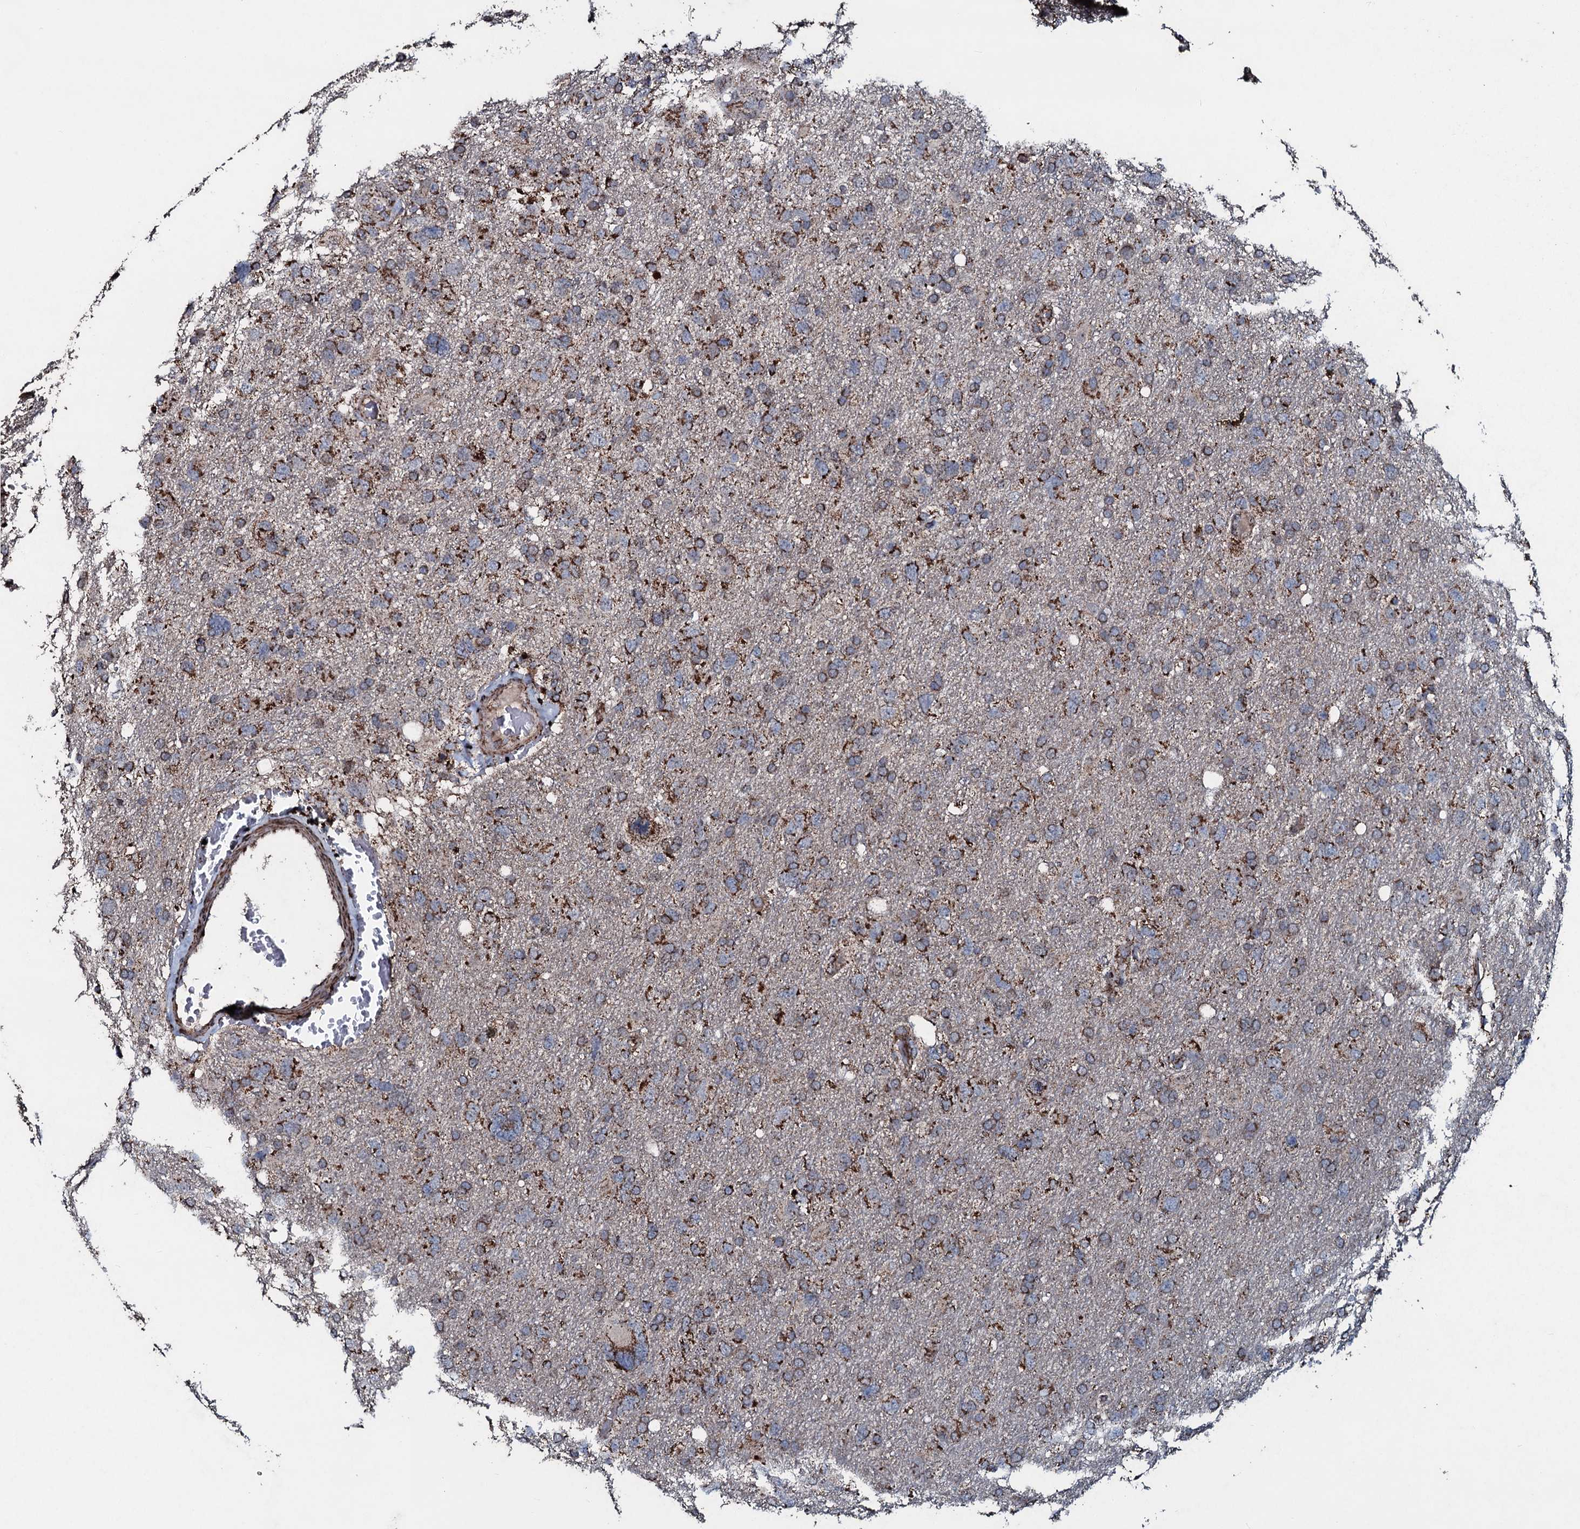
{"staining": {"intensity": "moderate", "quantity": ">75%", "location": "cytoplasmic/membranous"}, "tissue": "glioma", "cell_type": "Tumor cells", "image_type": "cancer", "snomed": [{"axis": "morphology", "description": "Glioma, malignant, High grade"}, {"axis": "topography", "description": "Brain"}], "caption": "Human malignant high-grade glioma stained with a brown dye shows moderate cytoplasmic/membranous positive expression in about >75% of tumor cells.", "gene": "DYNC2I2", "patient": {"sex": "male", "age": 61}}